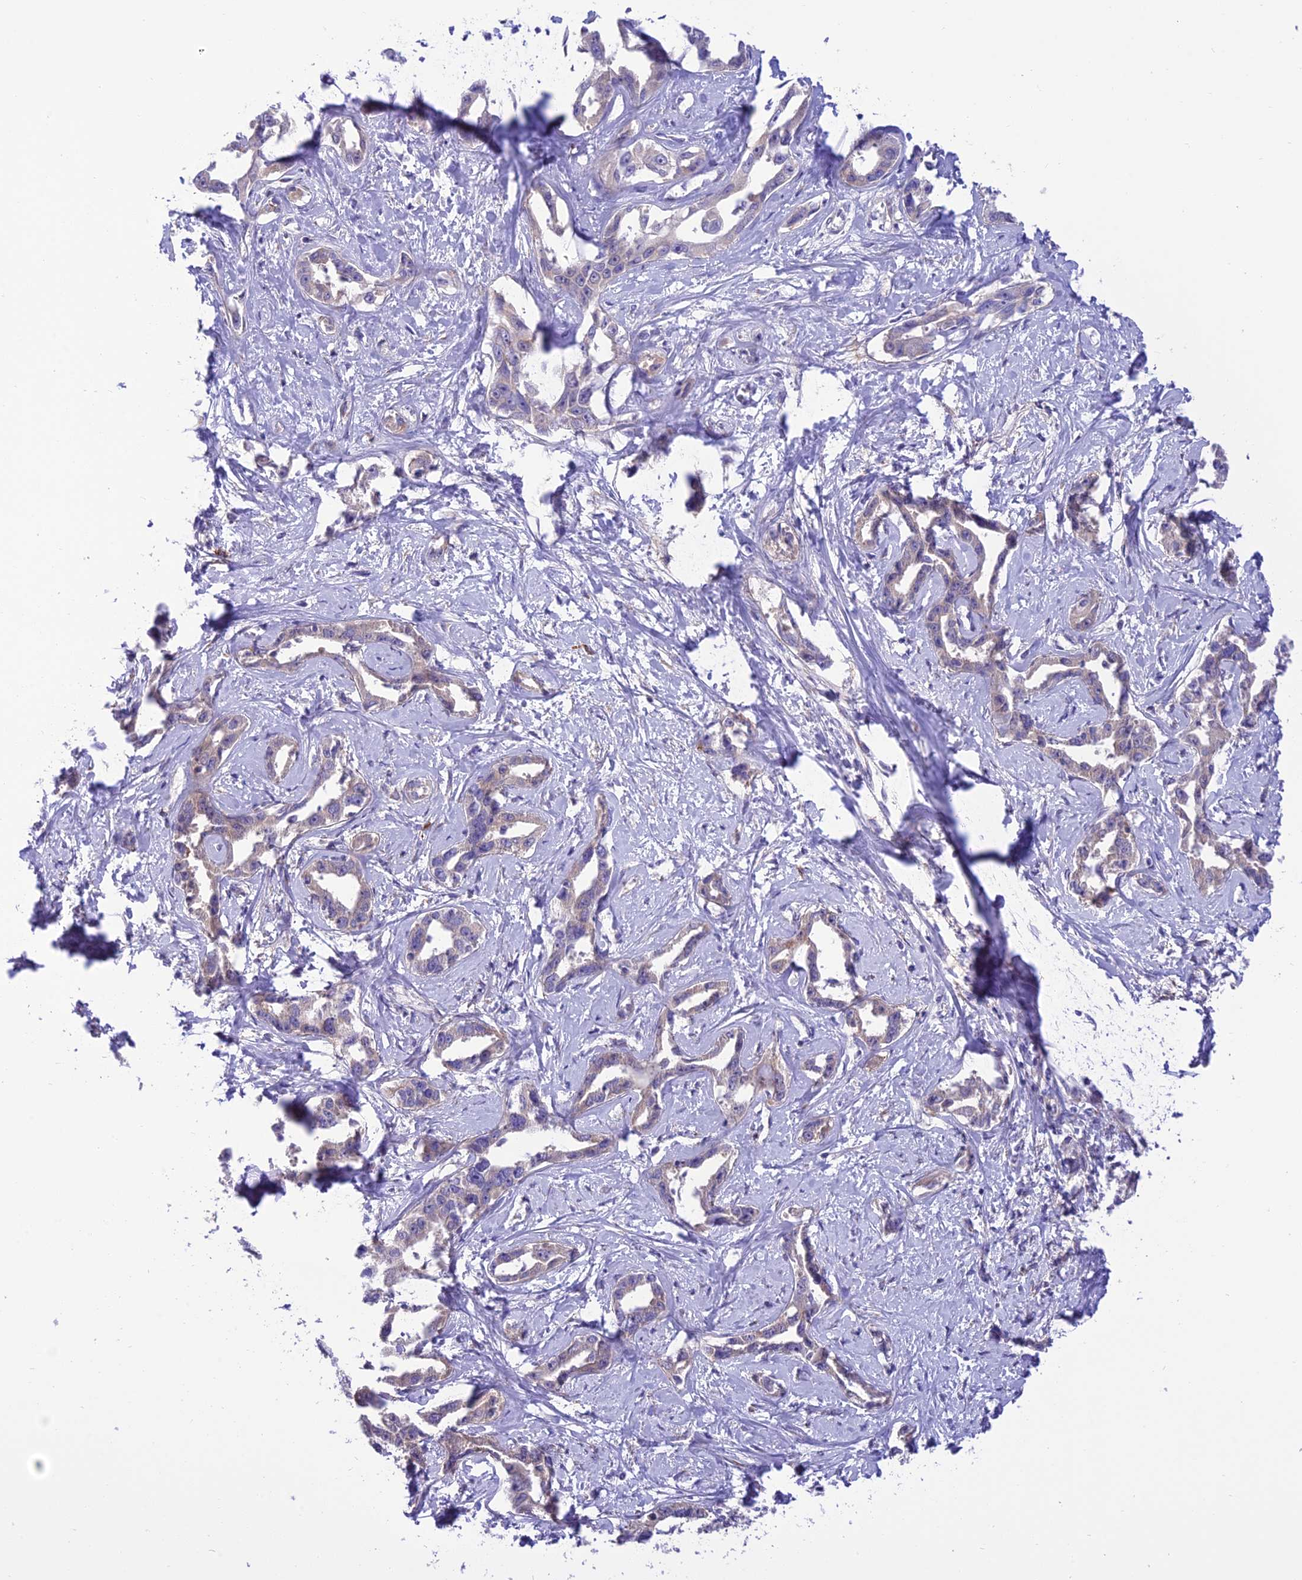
{"staining": {"intensity": "negative", "quantity": "none", "location": "none"}, "tissue": "liver cancer", "cell_type": "Tumor cells", "image_type": "cancer", "snomed": [{"axis": "morphology", "description": "Cholangiocarcinoma"}, {"axis": "topography", "description": "Liver"}], "caption": "A photomicrograph of human cholangiocarcinoma (liver) is negative for staining in tumor cells. Nuclei are stained in blue.", "gene": "RNF126", "patient": {"sex": "male", "age": 59}}